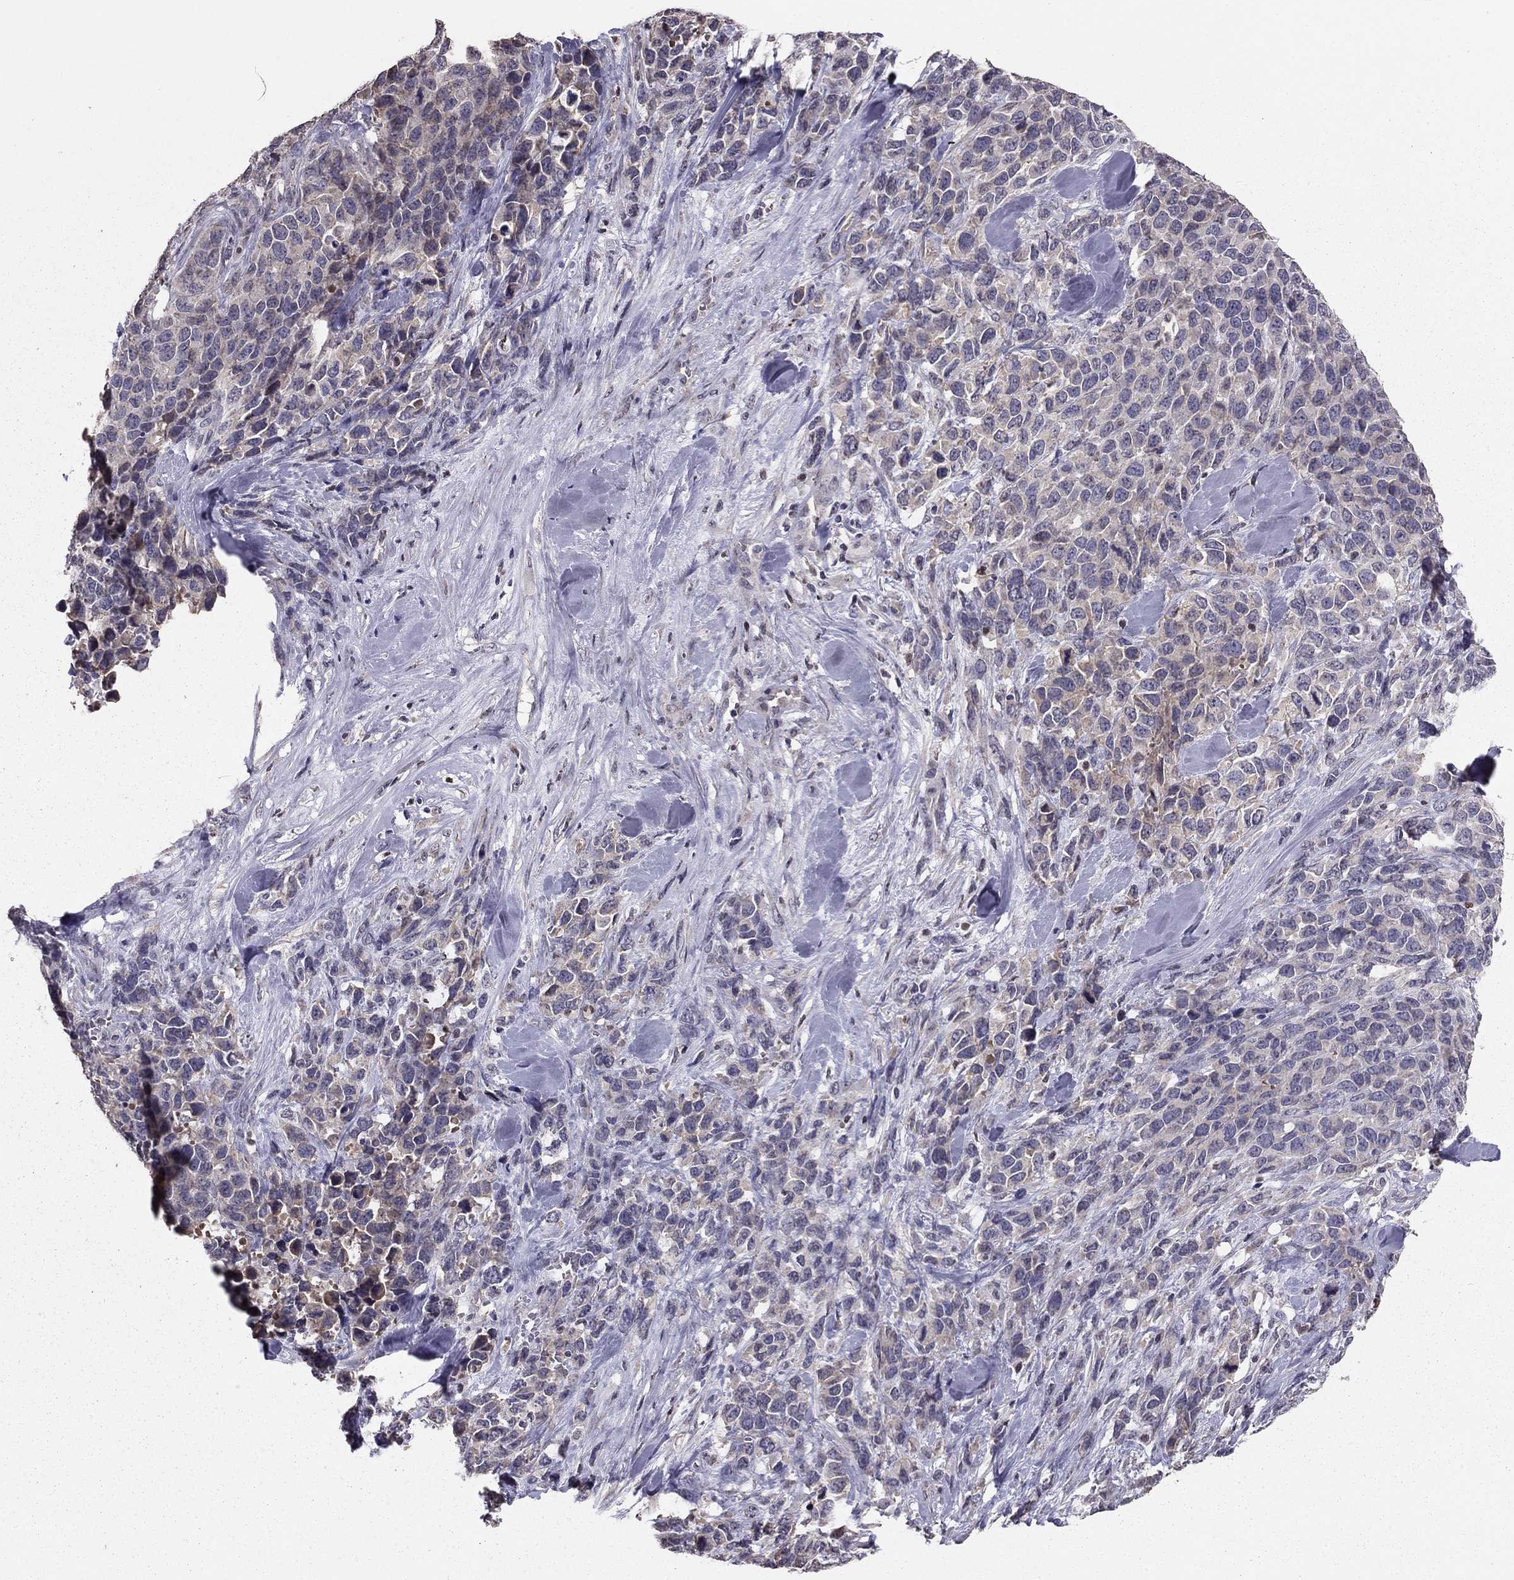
{"staining": {"intensity": "negative", "quantity": "none", "location": "none"}, "tissue": "melanoma", "cell_type": "Tumor cells", "image_type": "cancer", "snomed": [{"axis": "morphology", "description": "Malignant melanoma, Metastatic site"}, {"axis": "topography", "description": "Skin"}], "caption": "Protein analysis of malignant melanoma (metastatic site) displays no significant staining in tumor cells. (DAB (3,3'-diaminobenzidine) immunohistochemistry (IHC) visualized using brightfield microscopy, high magnification).", "gene": "HCN1", "patient": {"sex": "male", "age": 84}}